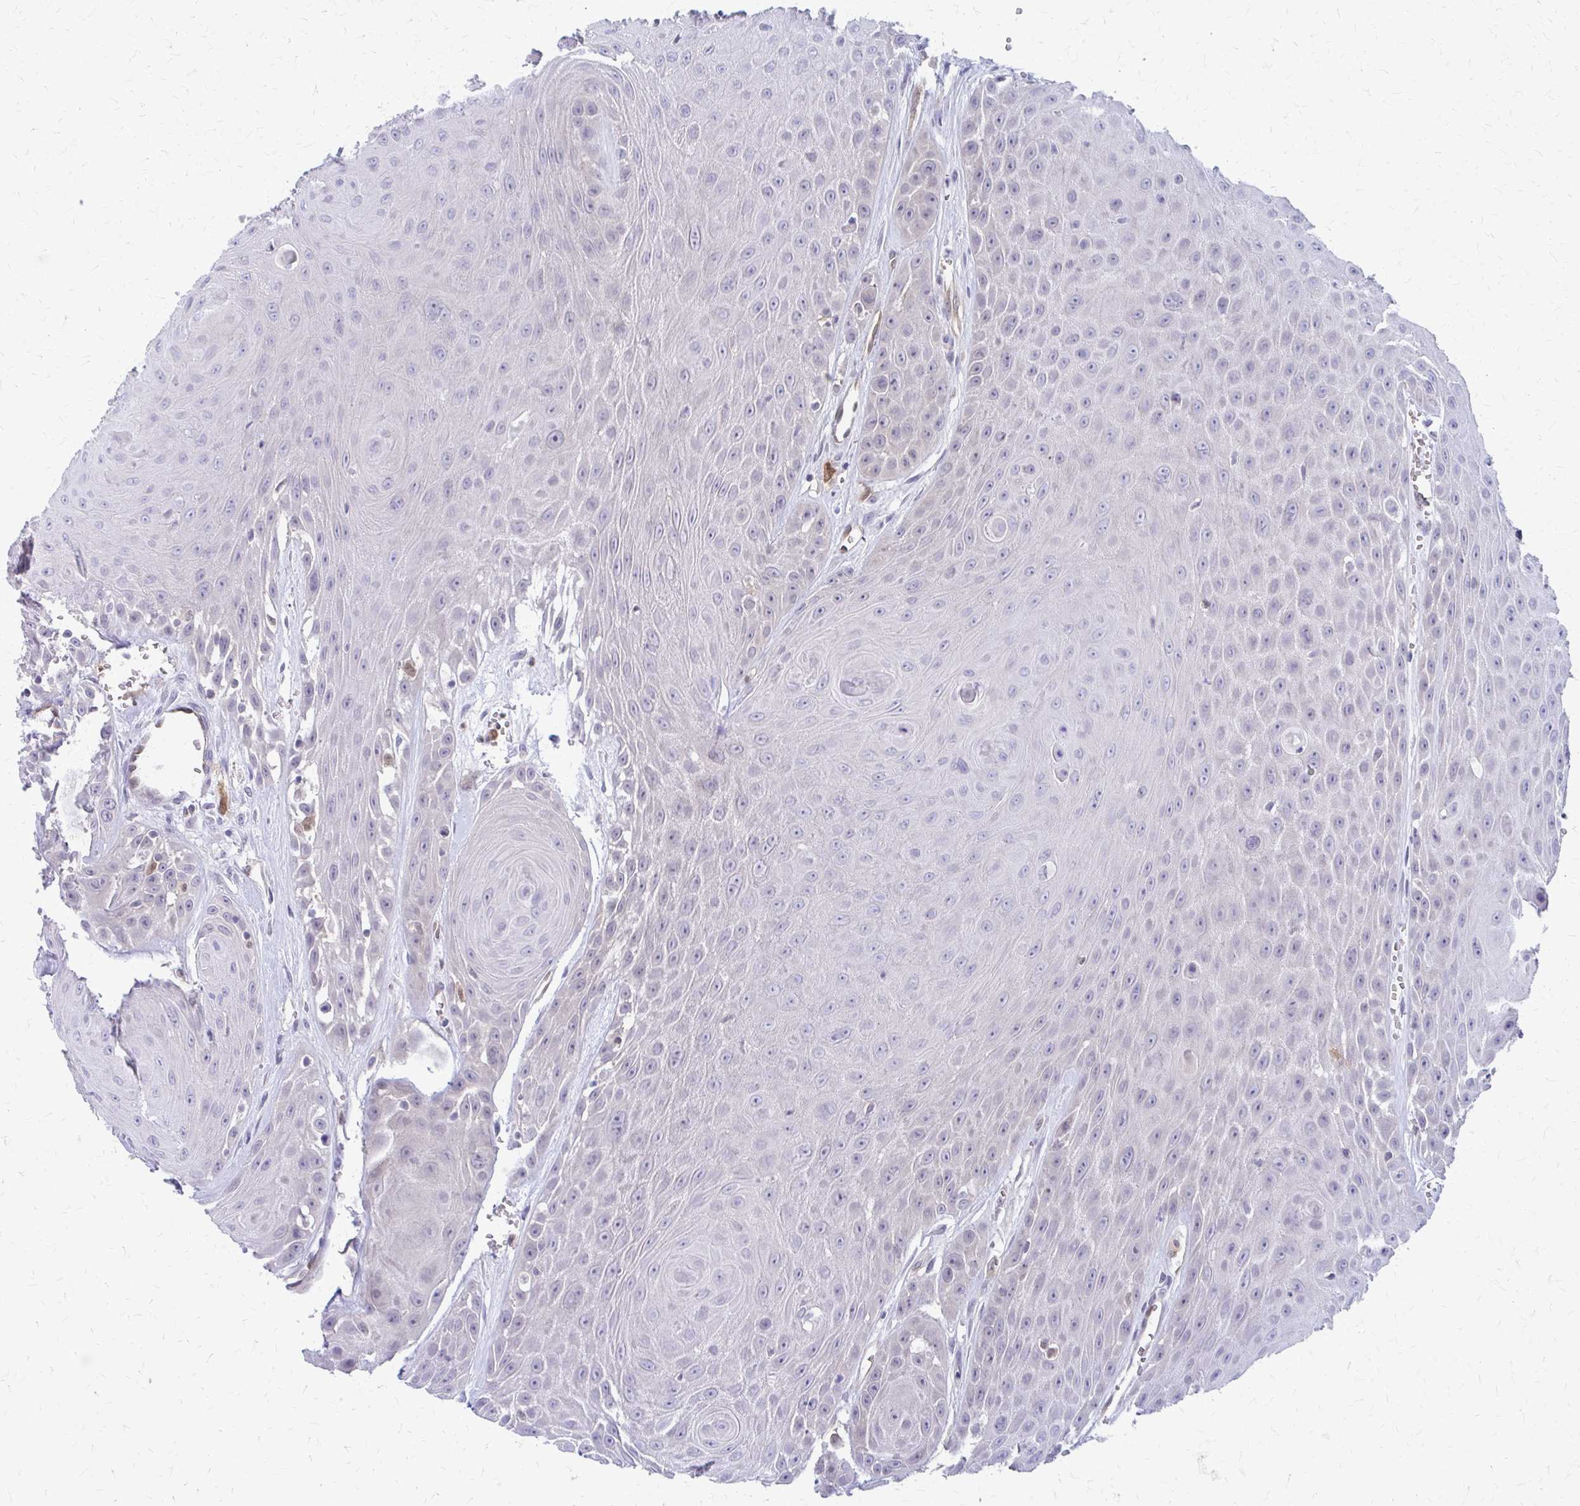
{"staining": {"intensity": "negative", "quantity": "none", "location": "none"}, "tissue": "head and neck cancer", "cell_type": "Tumor cells", "image_type": "cancer", "snomed": [{"axis": "morphology", "description": "Squamous cell carcinoma, NOS"}, {"axis": "topography", "description": "Oral tissue"}, {"axis": "topography", "description": "Head-Neck"}], "caption": "A photomicrograph of human squamous cell carcinoma (head and neck) is negative for staining in tumor cells.", "gene": "CLIC2", "patient": {"sex": "male", "age": 81}}